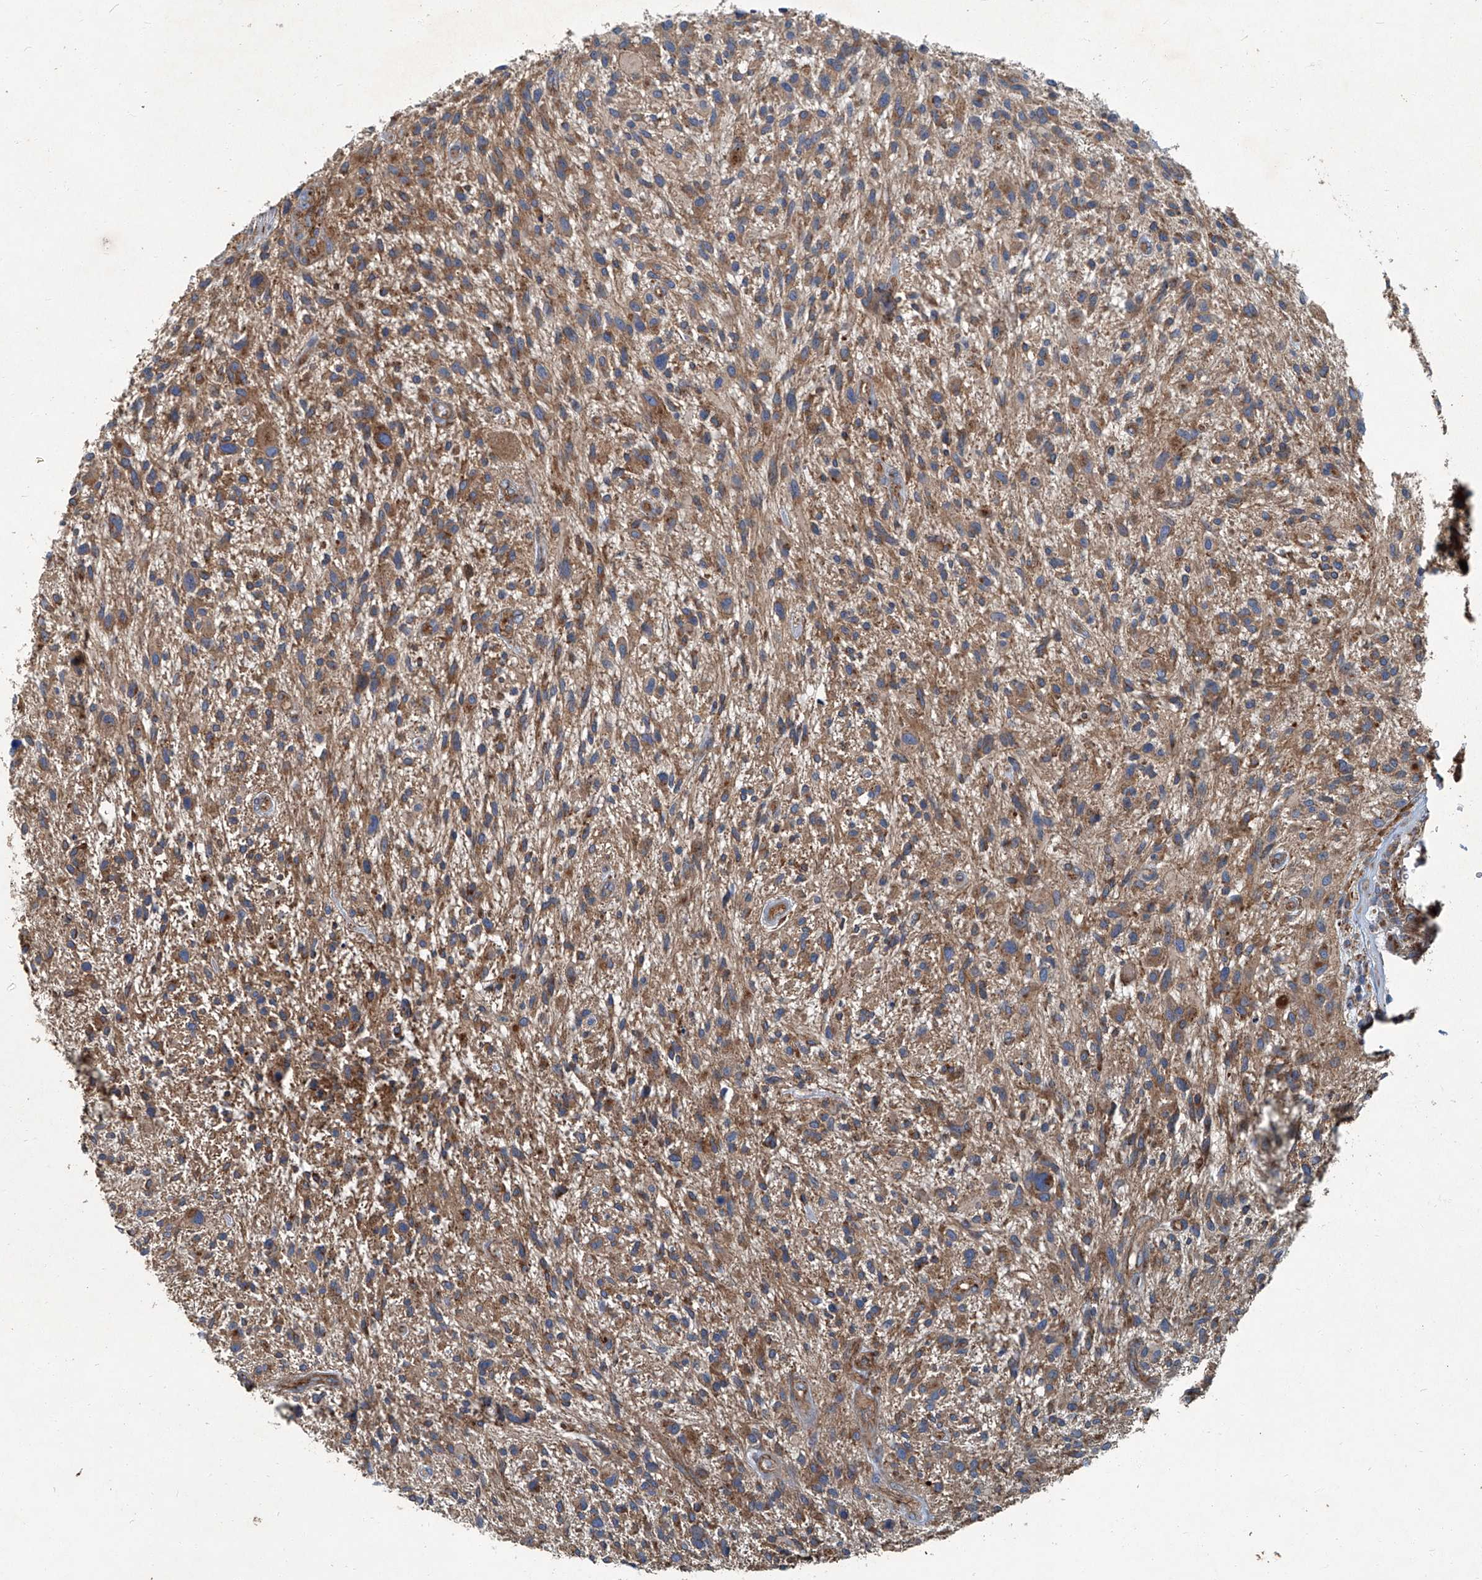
{"staining": {"intensity": "moderate", "quantity": ">75%", "location": "cytoplasmic/membranous"}, "tissue": "glioma", "cell_type": "Tumor cells", "image_type": "cancer", "snomed": [{"axis": "morphology", "description": "Glioma, malignant, High grade"}, {"axis": "topography", "description": "Brain"}], "caption": "Tumor cells show moderate cytoplasmic/membranous staining in approximately >75% of cells in glioma.", "gene": "PIGH", "patient": {"sex": "male", "age": 47}}